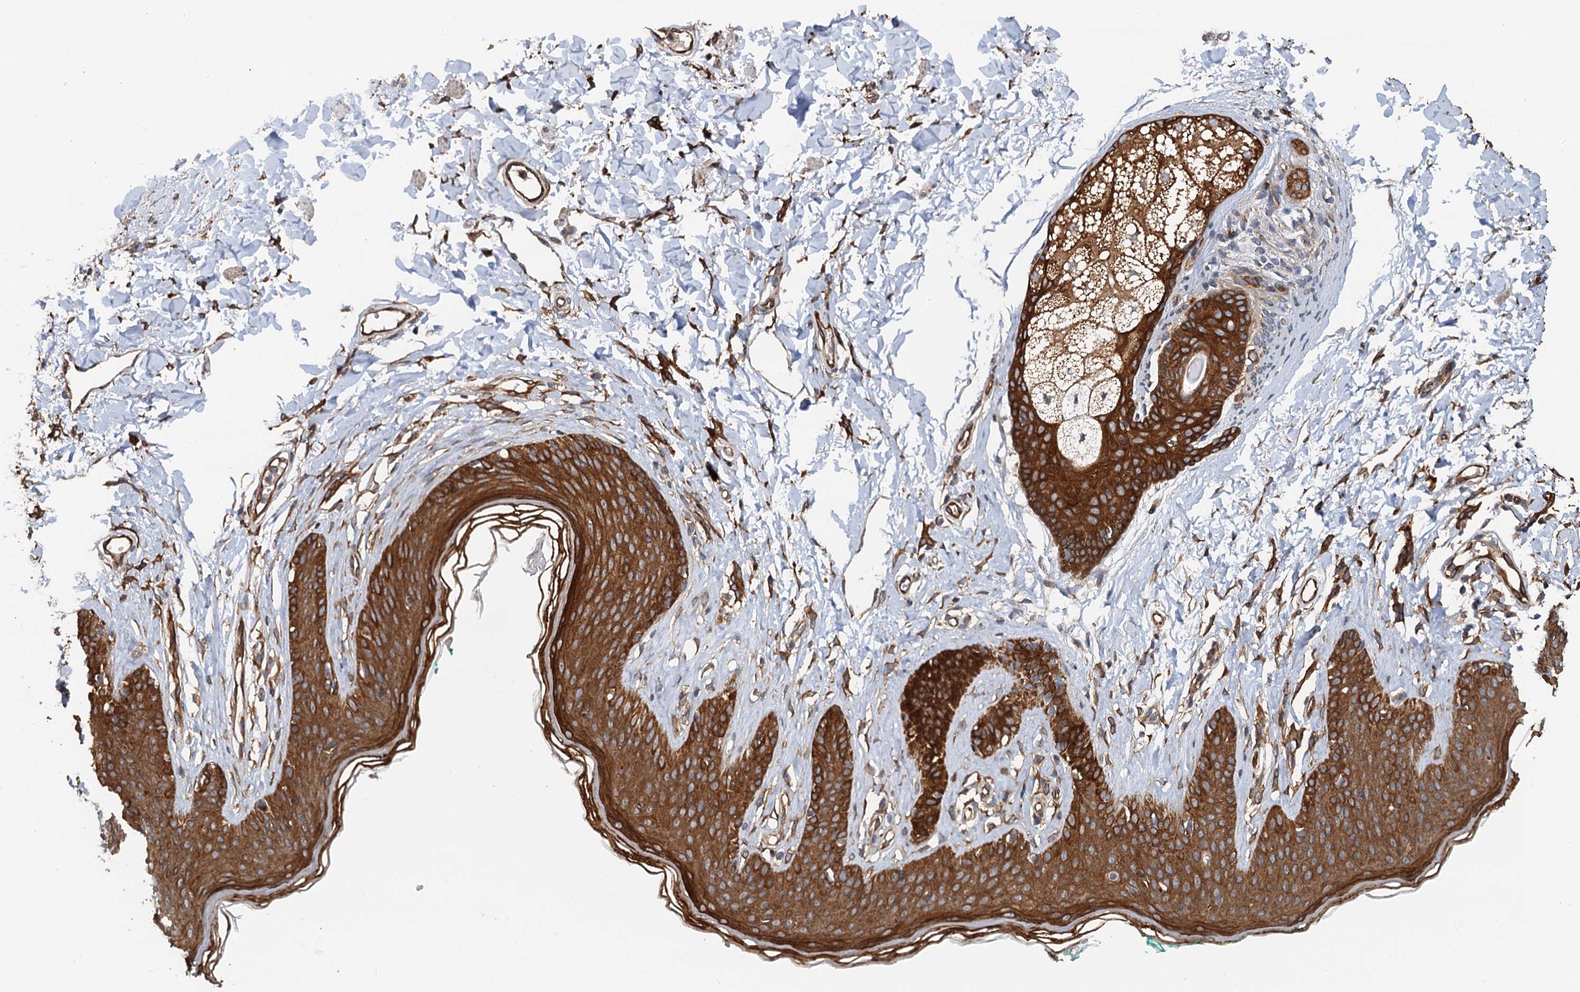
{"staining": {"intensity": "strong", "quantity": ">75%", "location": "cytoplasmic/membranous"}, "tissue": "skin", "cell_type": "Epidermal cells", "image_type": "normal", "snomed": [{"axis": "morphology", "description": "Normal tissue, NOS"}, {"axis": "morphology", "description": "Squamous cell carcinoma, NOS"}, {"axis": "topography", "description": "Vulva"}], "caption": "High-power microscopy captured an IHC histopathology image of benign skin, revealing strong cytoplasmic/membranous positivity in approximately >75% of epidermal cells.", "gene": "LRRK2", "patient": {"sex": "female", "age": 85}}